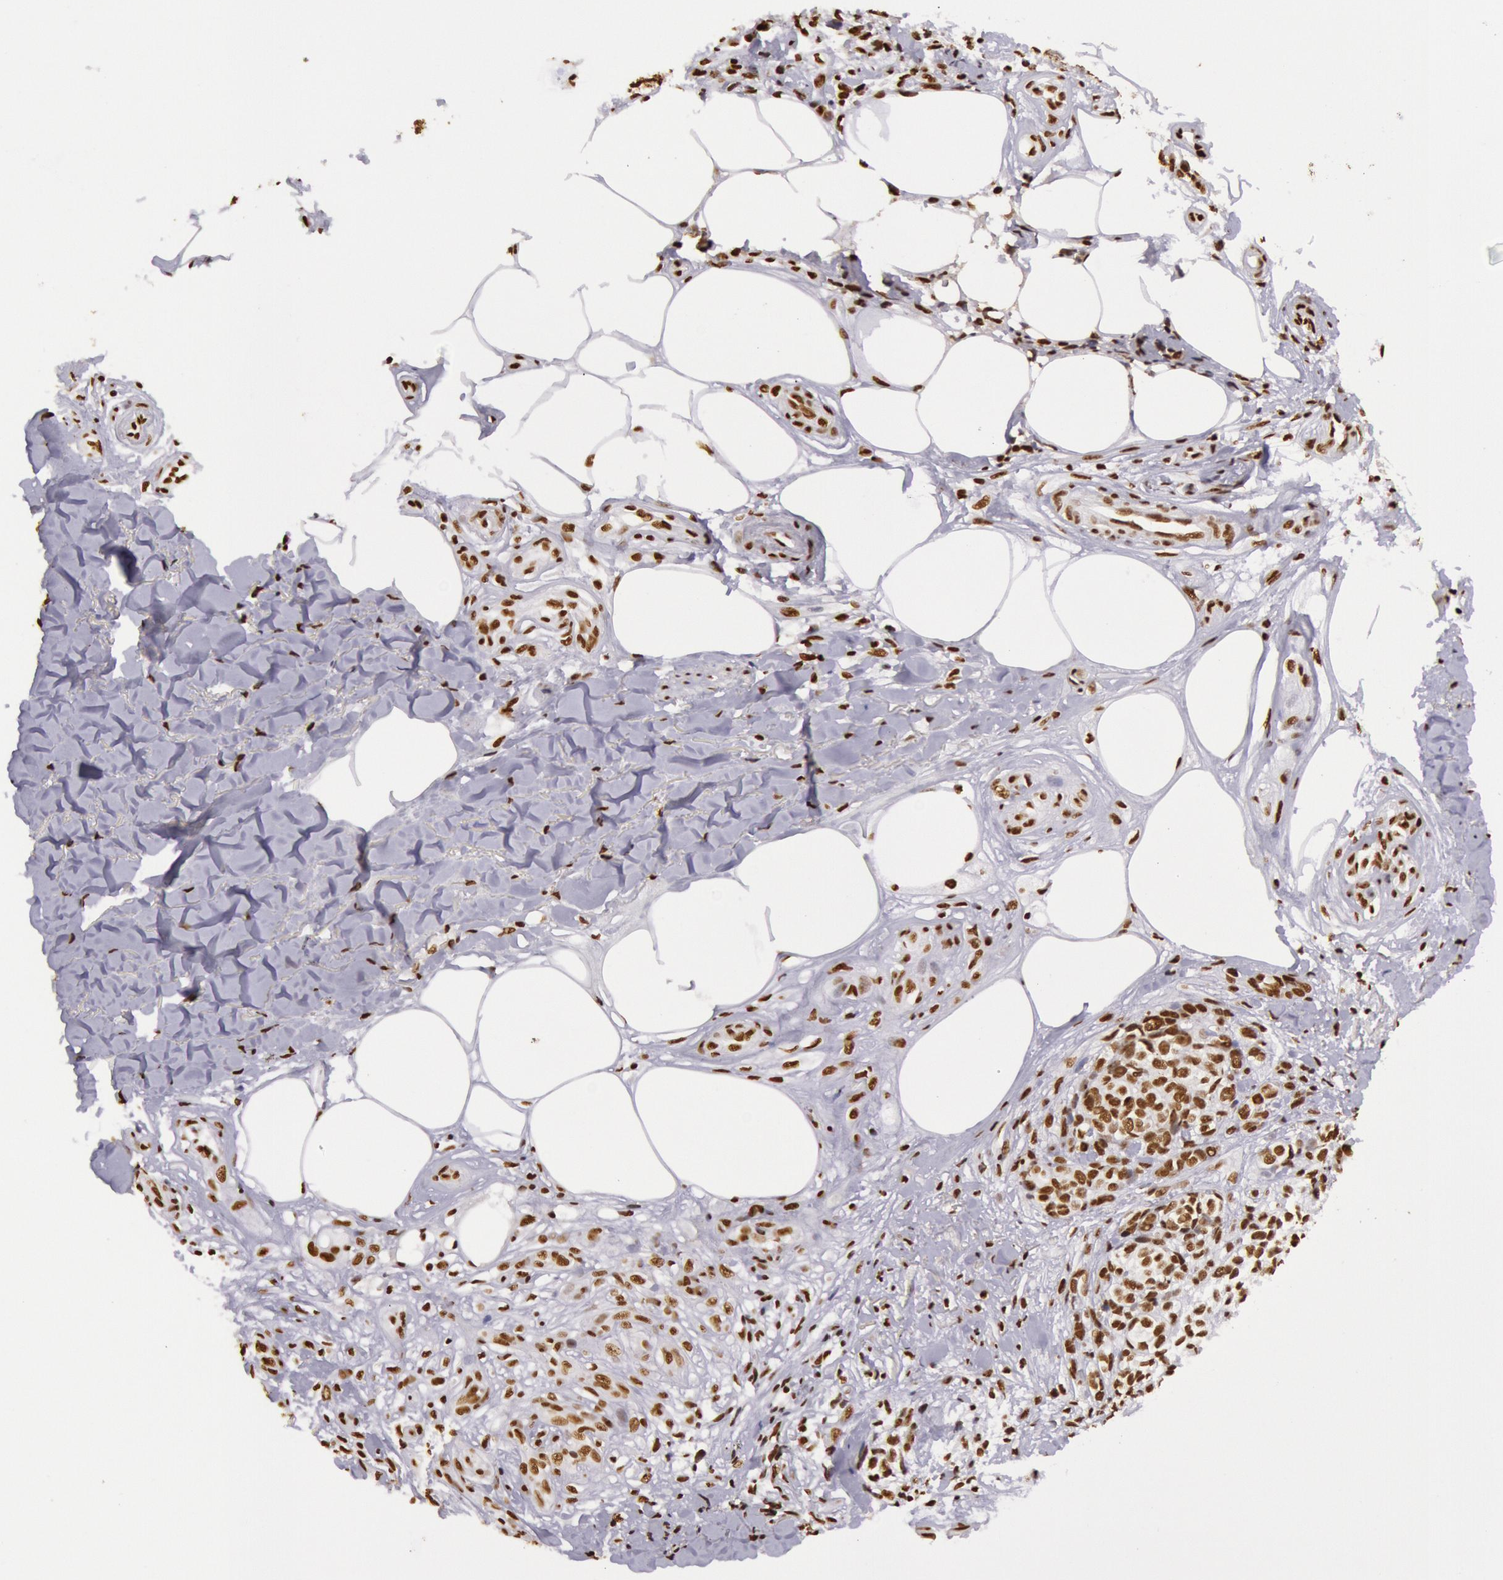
{"staining": {"intensity": "strong", "quantity": ">75%", "location": "nuclear"}, "tissue": "melanoma", "cell_type": "Tumor cells", "image_type": "cancer", "snomed": [{"axis": "morphology", "description": "Malignant melanoma, NOS"}, {"axis": "topography", "description": "Skin"}], "caption": "Malignant melanoma stained with a brown dye demonstrates strong nuclear positive positivity in approximately >75% of tumor cells.", "gene": "HNRNPH2", "patient": {"sex": "female", "age": 85}}